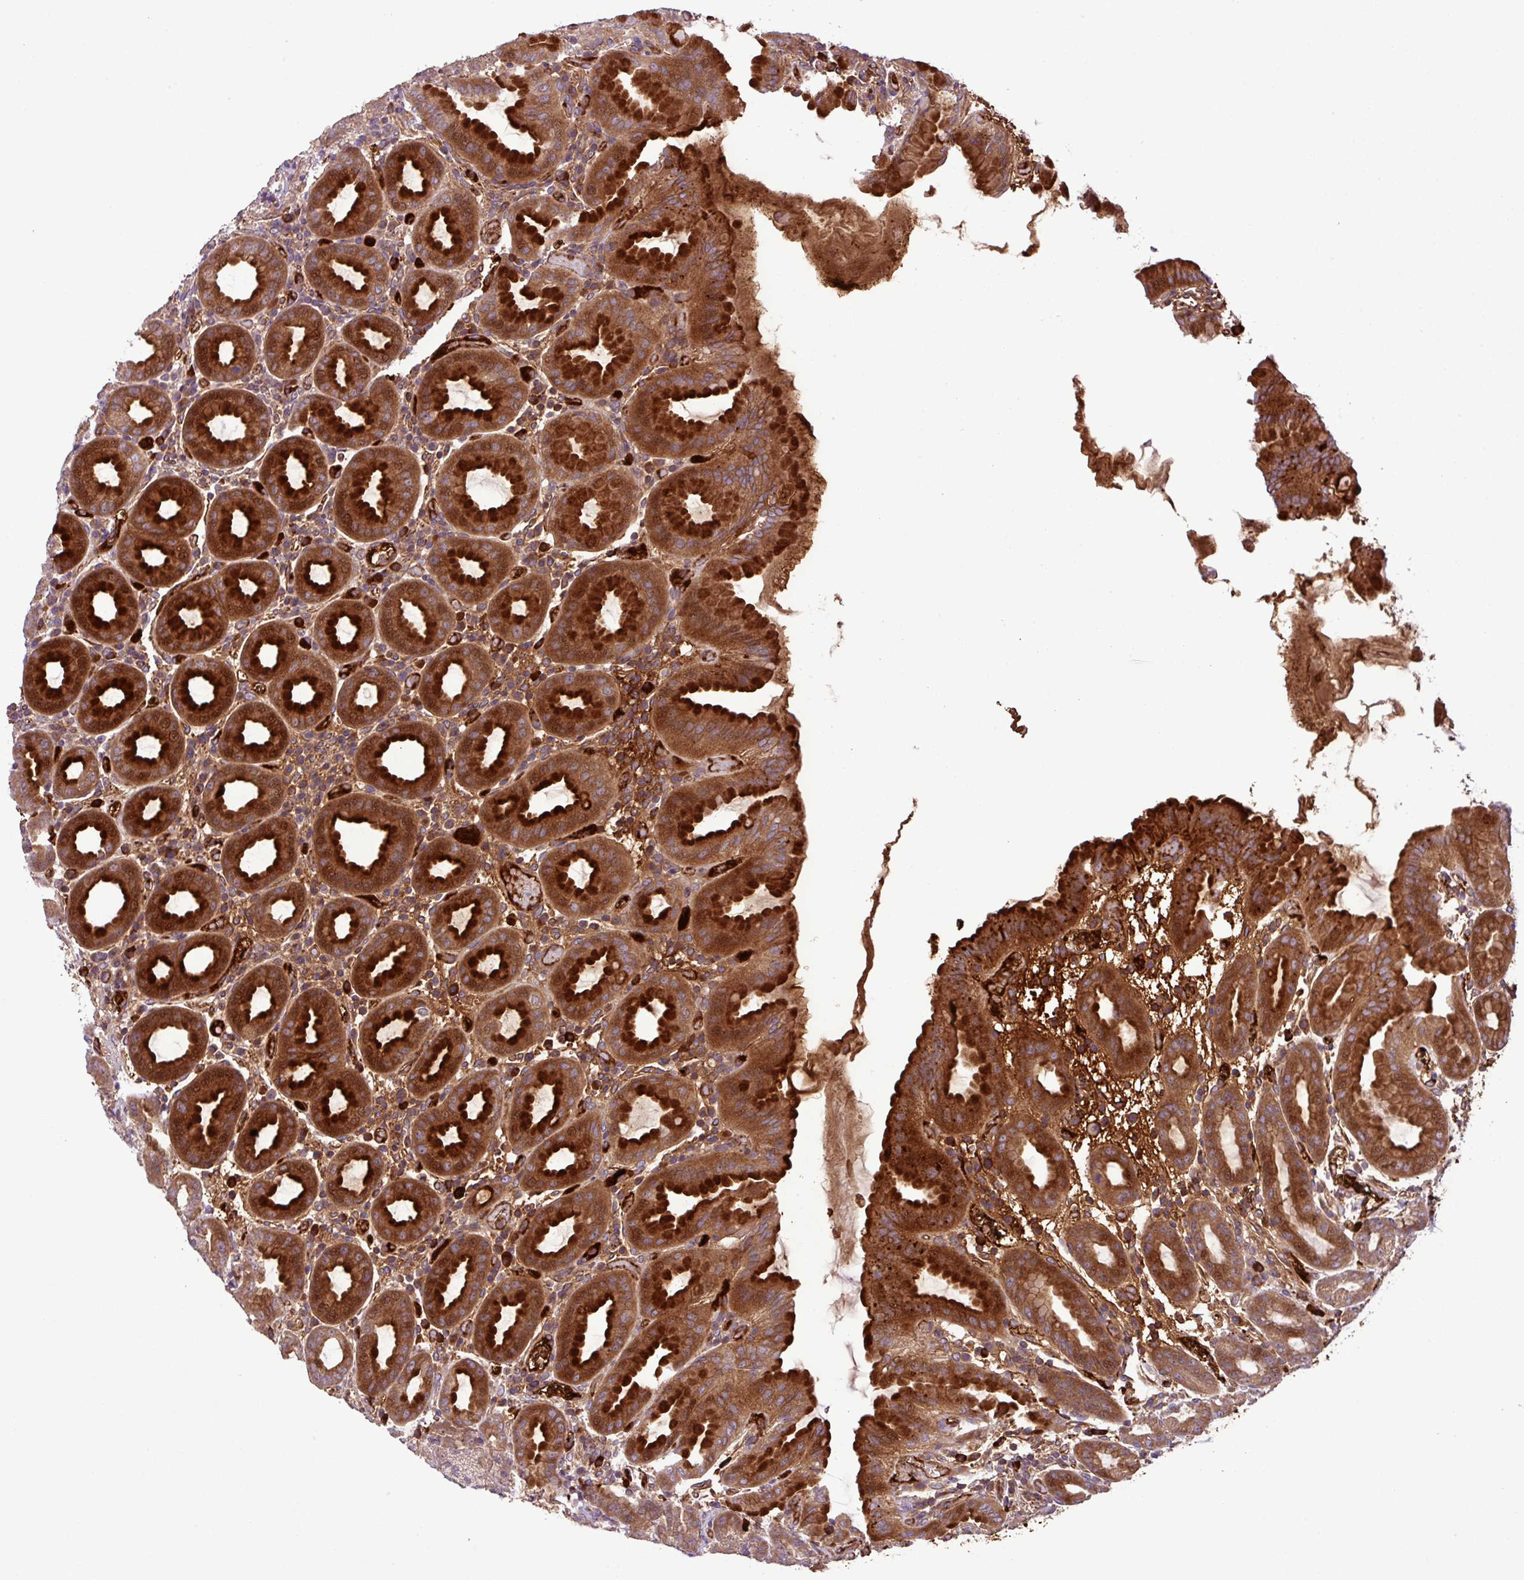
{"staining": {"intensity": "strong", "quantity": ">75%", "location": "cytoplasmic/membranous,nuclear"}, "tissue": "stomach", "cell_type": "Glandular cells", "image_type": "normal", "snomed": [{"axis": "morphology", "description": "Normal tissue, NOS"}, {"axis": "topography", "description": "Stomach, upper"}, {"axis": "topography", "description": "Stomach"}], "caption": "Protein staining of benign stomach exhibits strong cytoplasmic/membranous,nuclear staining in about >75% of glandular cells. (IHC, brightfield microscopy, high magnification).", "gene": "ZNF266", "patient": {"sex": "male", "age": 68}}